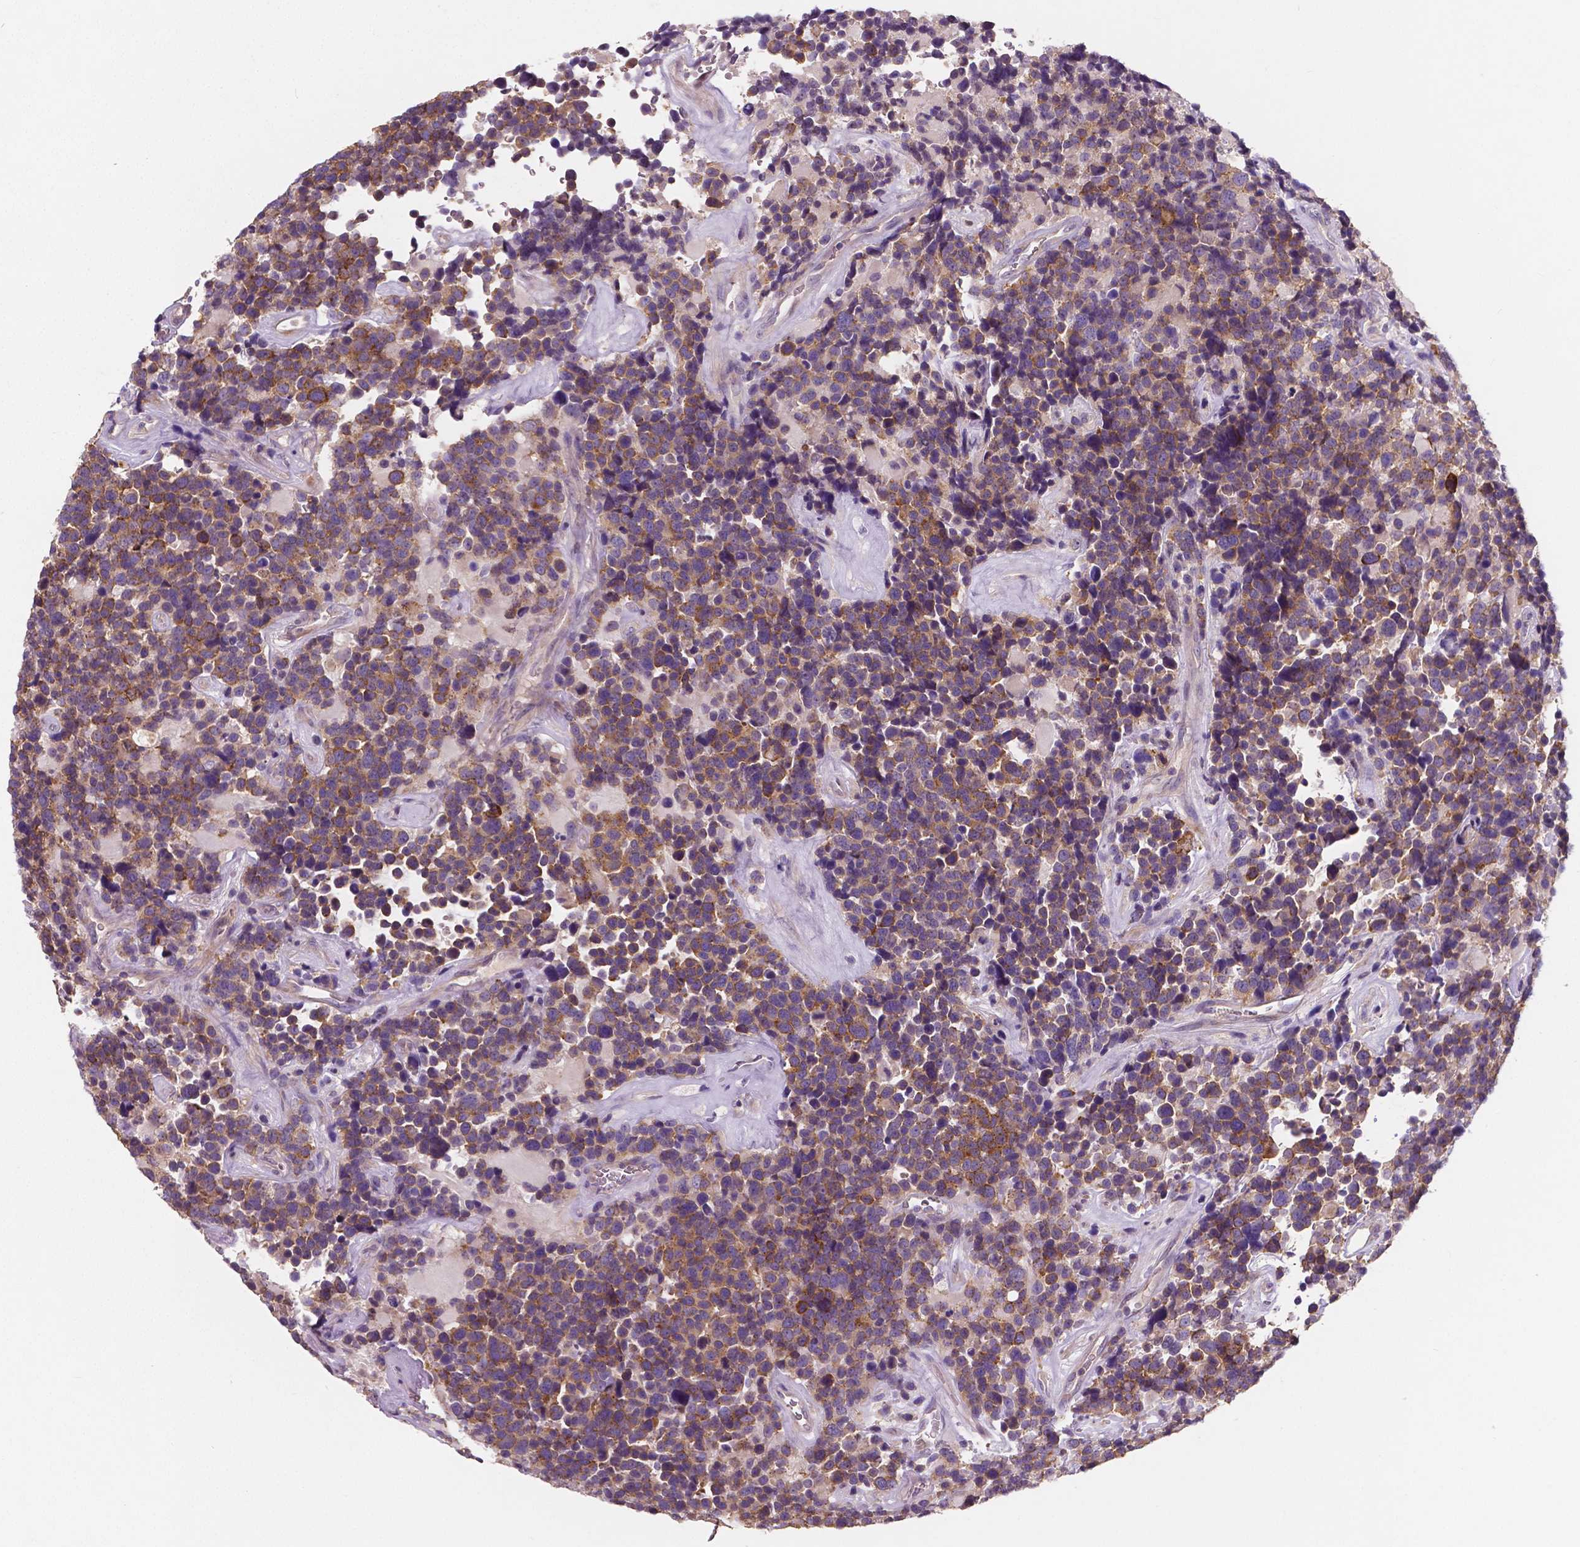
{"staining": {"intensity": "weak", "quantity": ">75%", "location": "cytoplasmic/membranous"}, "tissue": "glioma", "cell_type": "Tumor cells", "image_type": "cancer", "snomed": [{"axis": "morphology", "description": "Glioma, malignant, High grade"}, {"axis": "topography", "description": "Brain"}], "caption": "Glioma stained for a protein (brown) reveals weak cytoplasmic/membranous positive positivity in about >75% of tumor cells.", "gene": "LSM14B", "patient": {"sex": "male", "age": 33}}